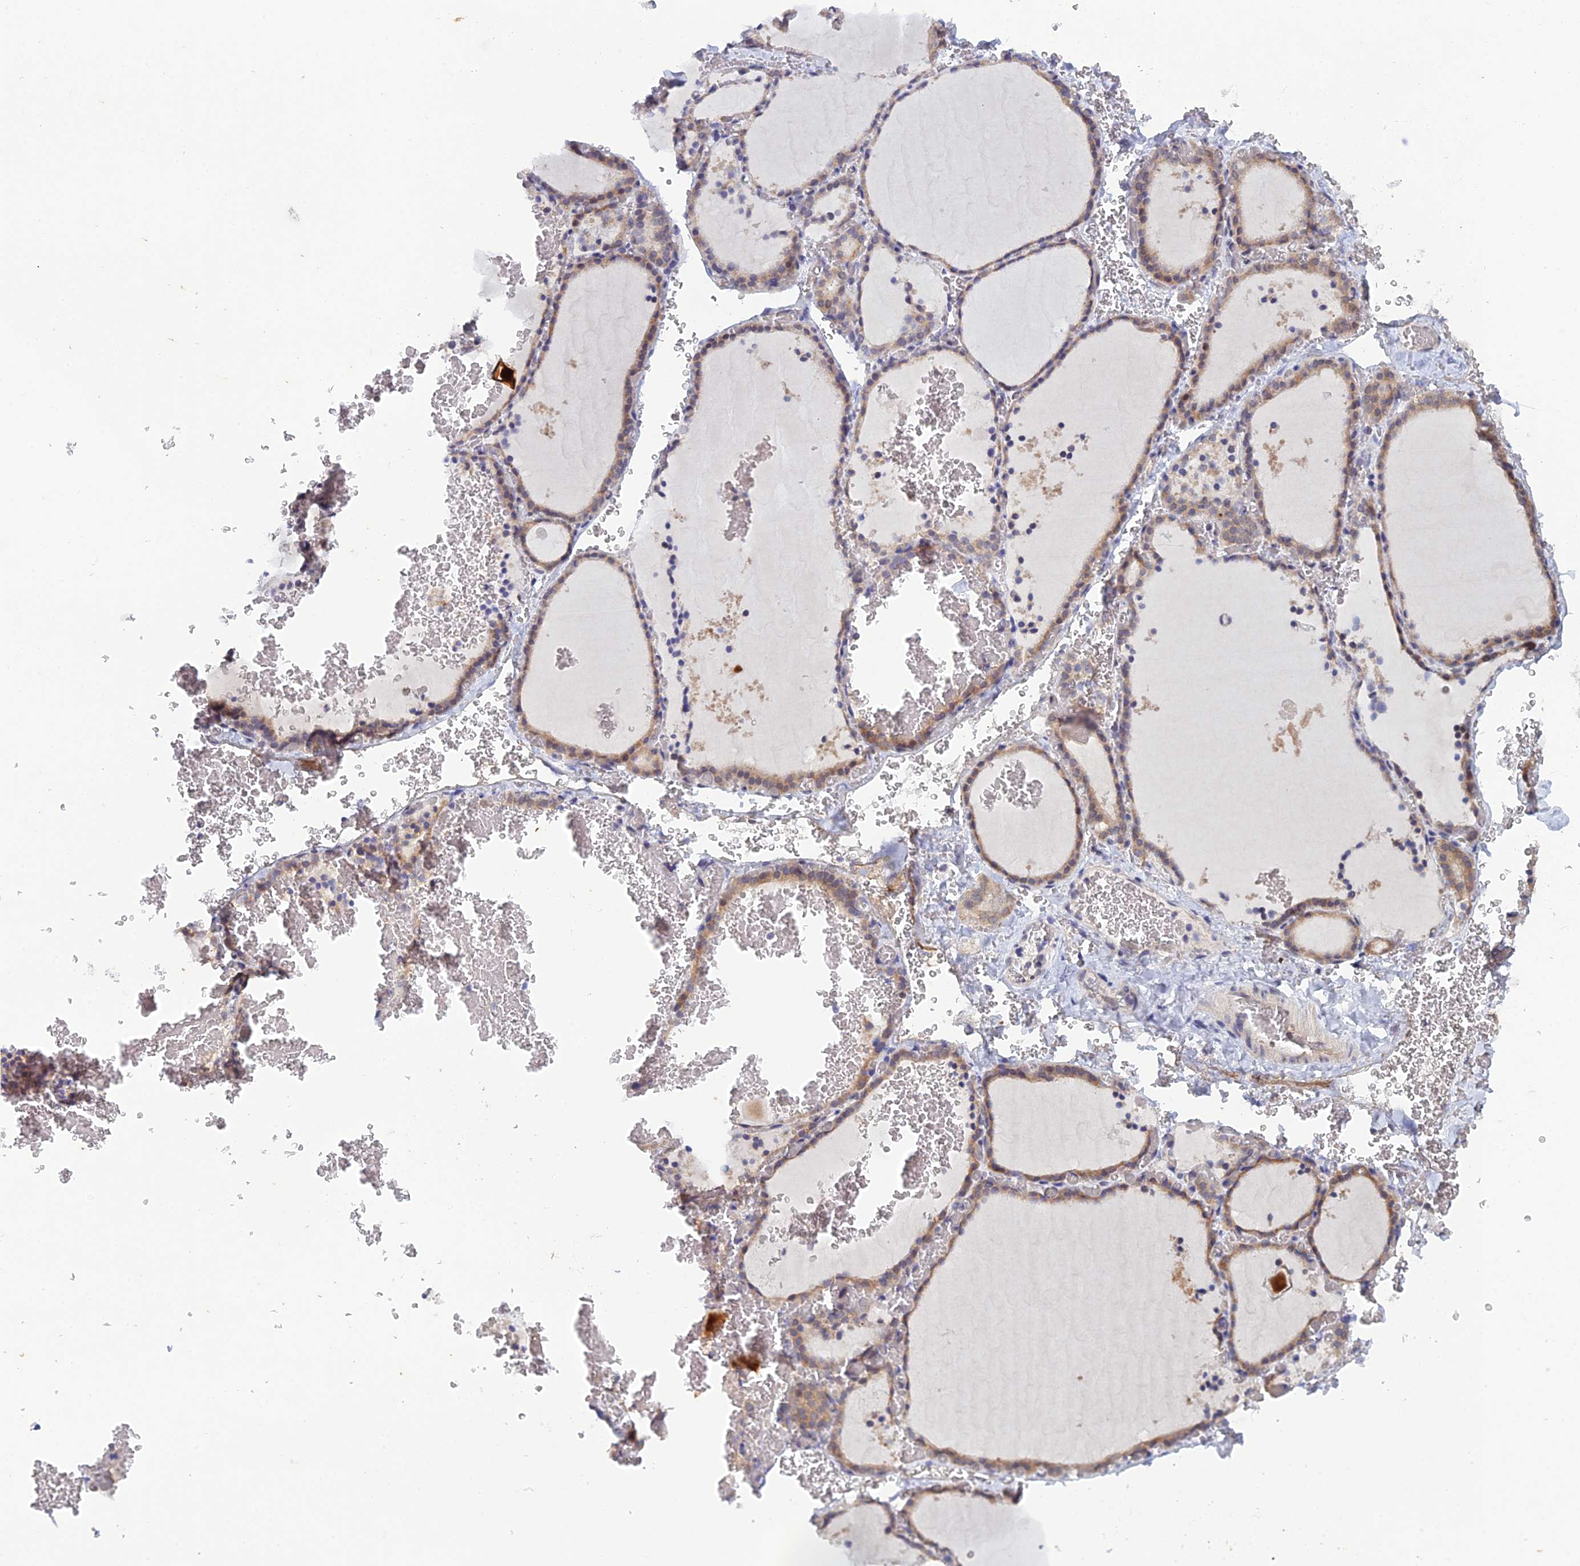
{"staining": {"intensity": "moderate", "quantity": "25%-75%", "location": "cytoplasmic/membranous"}, "tissue": "thyroid gland", "cell_type": "Glandular cells", "image_type": "normal", "snomed": [{"axis": "morphology", "description": "Normal tissue, NOS"}, {"axis": "topography", "description": "Thyroid gland"}], "caption": "Glandular cells show medium levels of moderate cytoplasmic/membranous expression in about 25%-75% of cells in benign human thyroid gland.", "gene": "SRA1", "patient": {"sex": "female", "age": 39}}